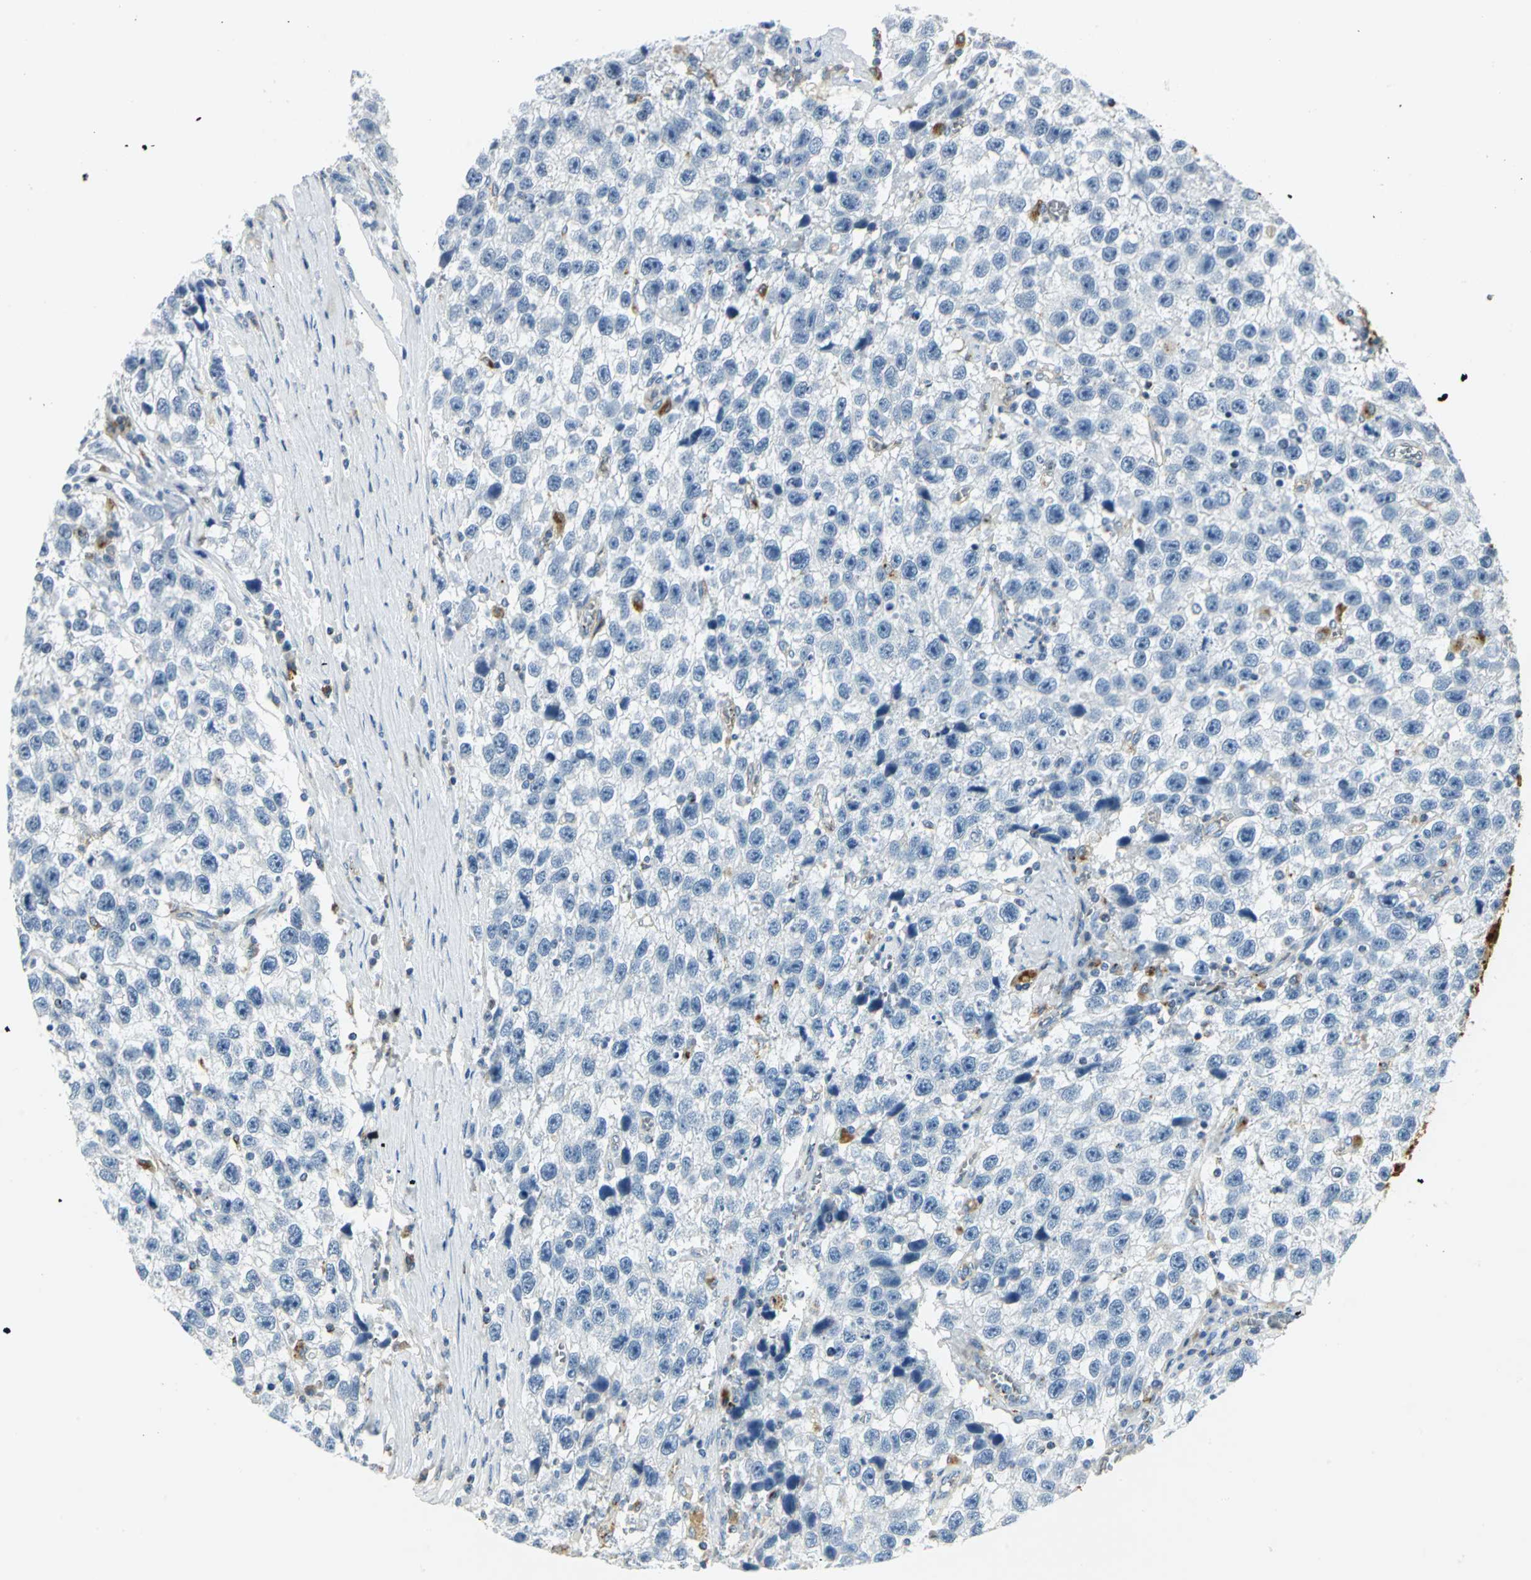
{"staining": {"intensity": "negative", "quantity": "none", "location": "none"}, "tissue": "testis cancer", "cell_type": "Tumor cells", "image_type": "cancer", "snomed": [{"axis": "morphology", "description": "Seminoma, NOS"}, {"axis": "topography", "description": "Testis"}], "caption": "A photomicrograph of seminoma (testis) stained for a protein displays no brown staining in tumor cells.", "gene": "ARSA", "patient": {"sex": "male", "age": 33}}